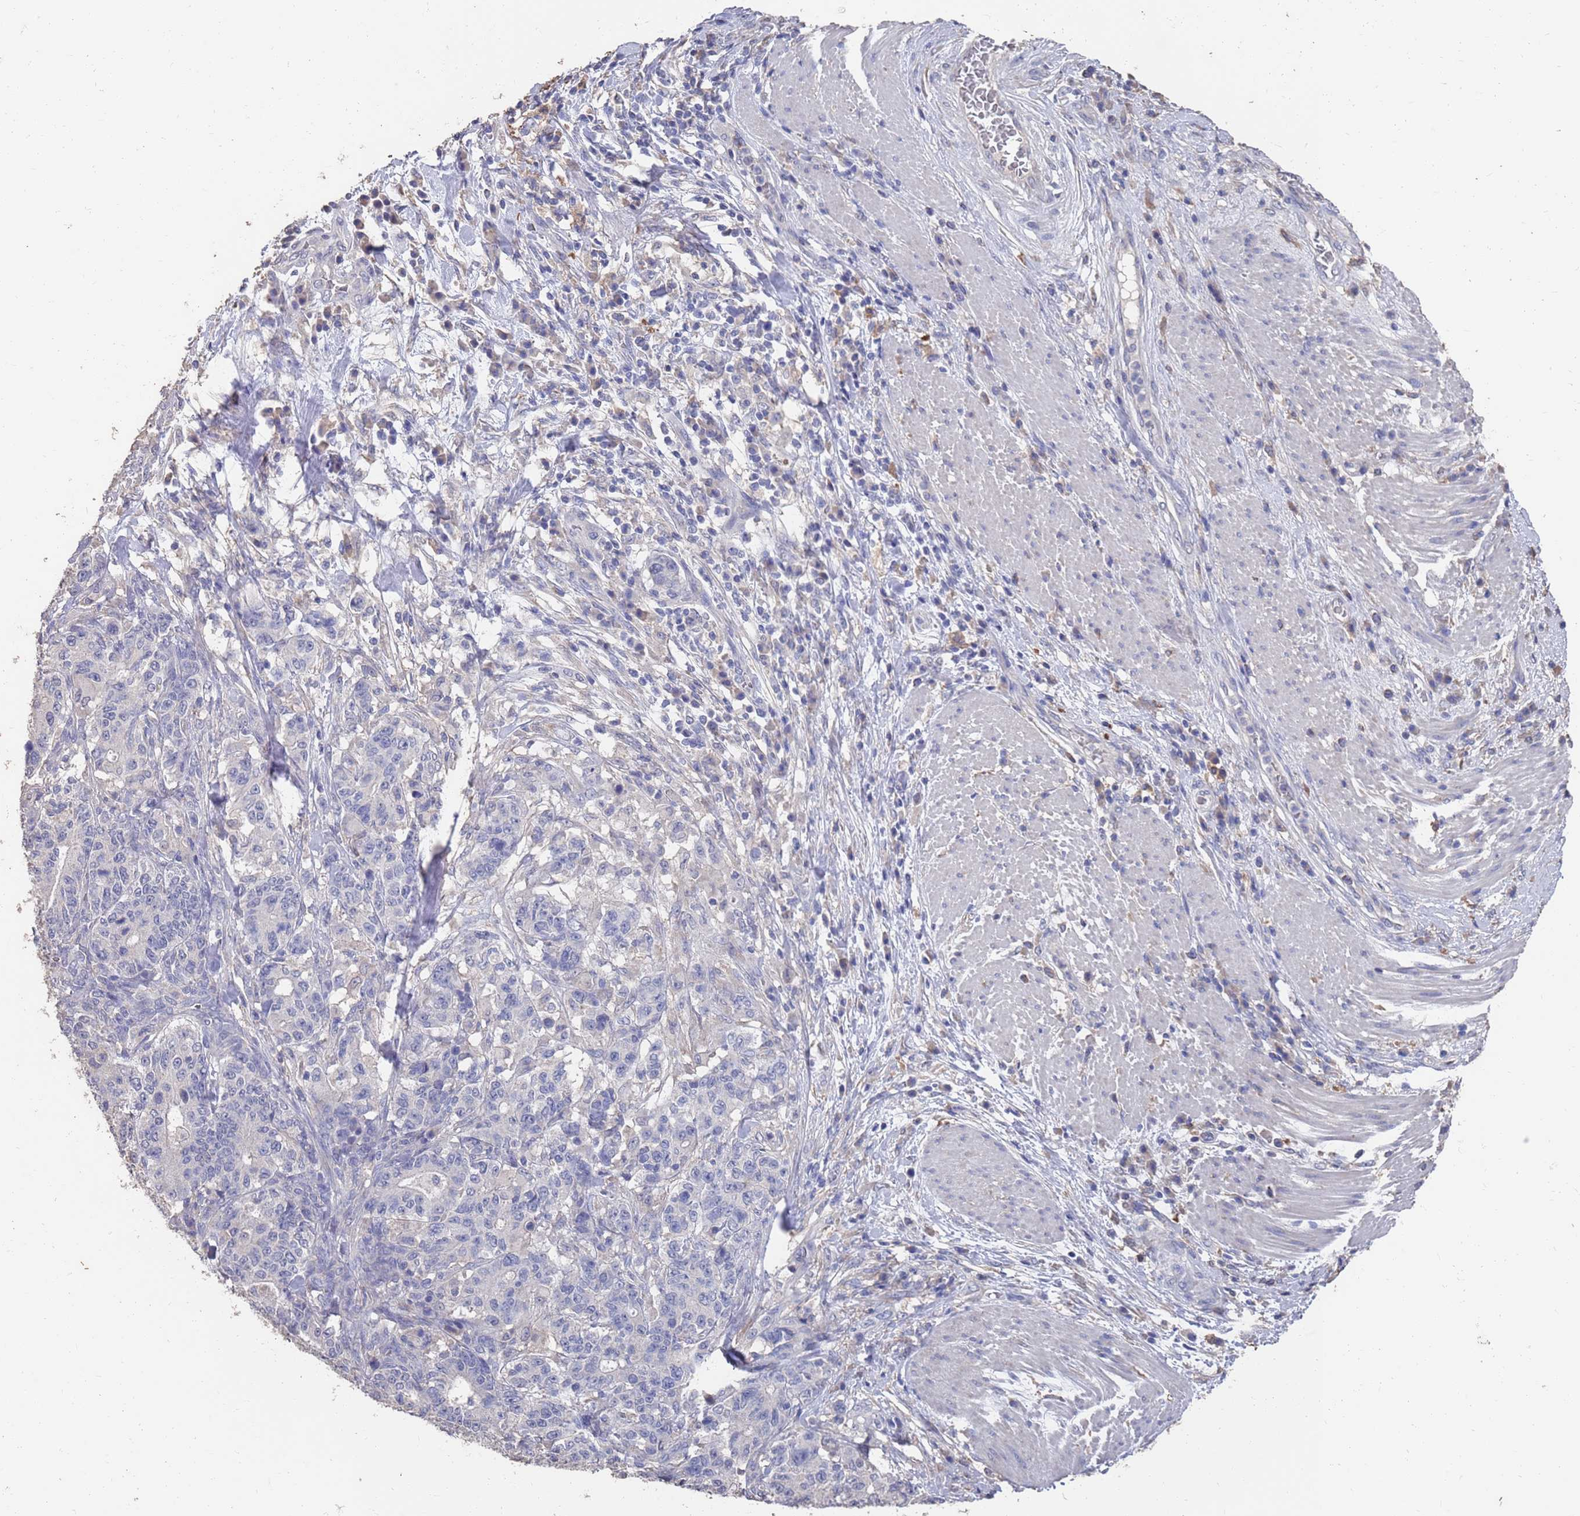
{"staining": {"intensity": "negative", "quantity": "none", "location": "none"}, "tissue": "stomach cancer", "cell_type": "Tumor cells", "image_type": "cancer", "snomed": [{"axis": "morphology", "description": "Normal tissue, NOS"}, {"axis": "morphology", "description": "Adenocarcinoma, NOS"}, {"axis": "topography", "description": "Stomach"}], "caption": "This is a image of immunohistochemistry staining of stomach adenocarcinoma, which shows no staining in tumor cells. (DAB (3,3'-diaminobenzidine) immunohistochemistry (IHC) visualized using brightfield microscopy, high magnification).", "gene": "BTBD18", "patient": {"sex": "female", "age": 64}}